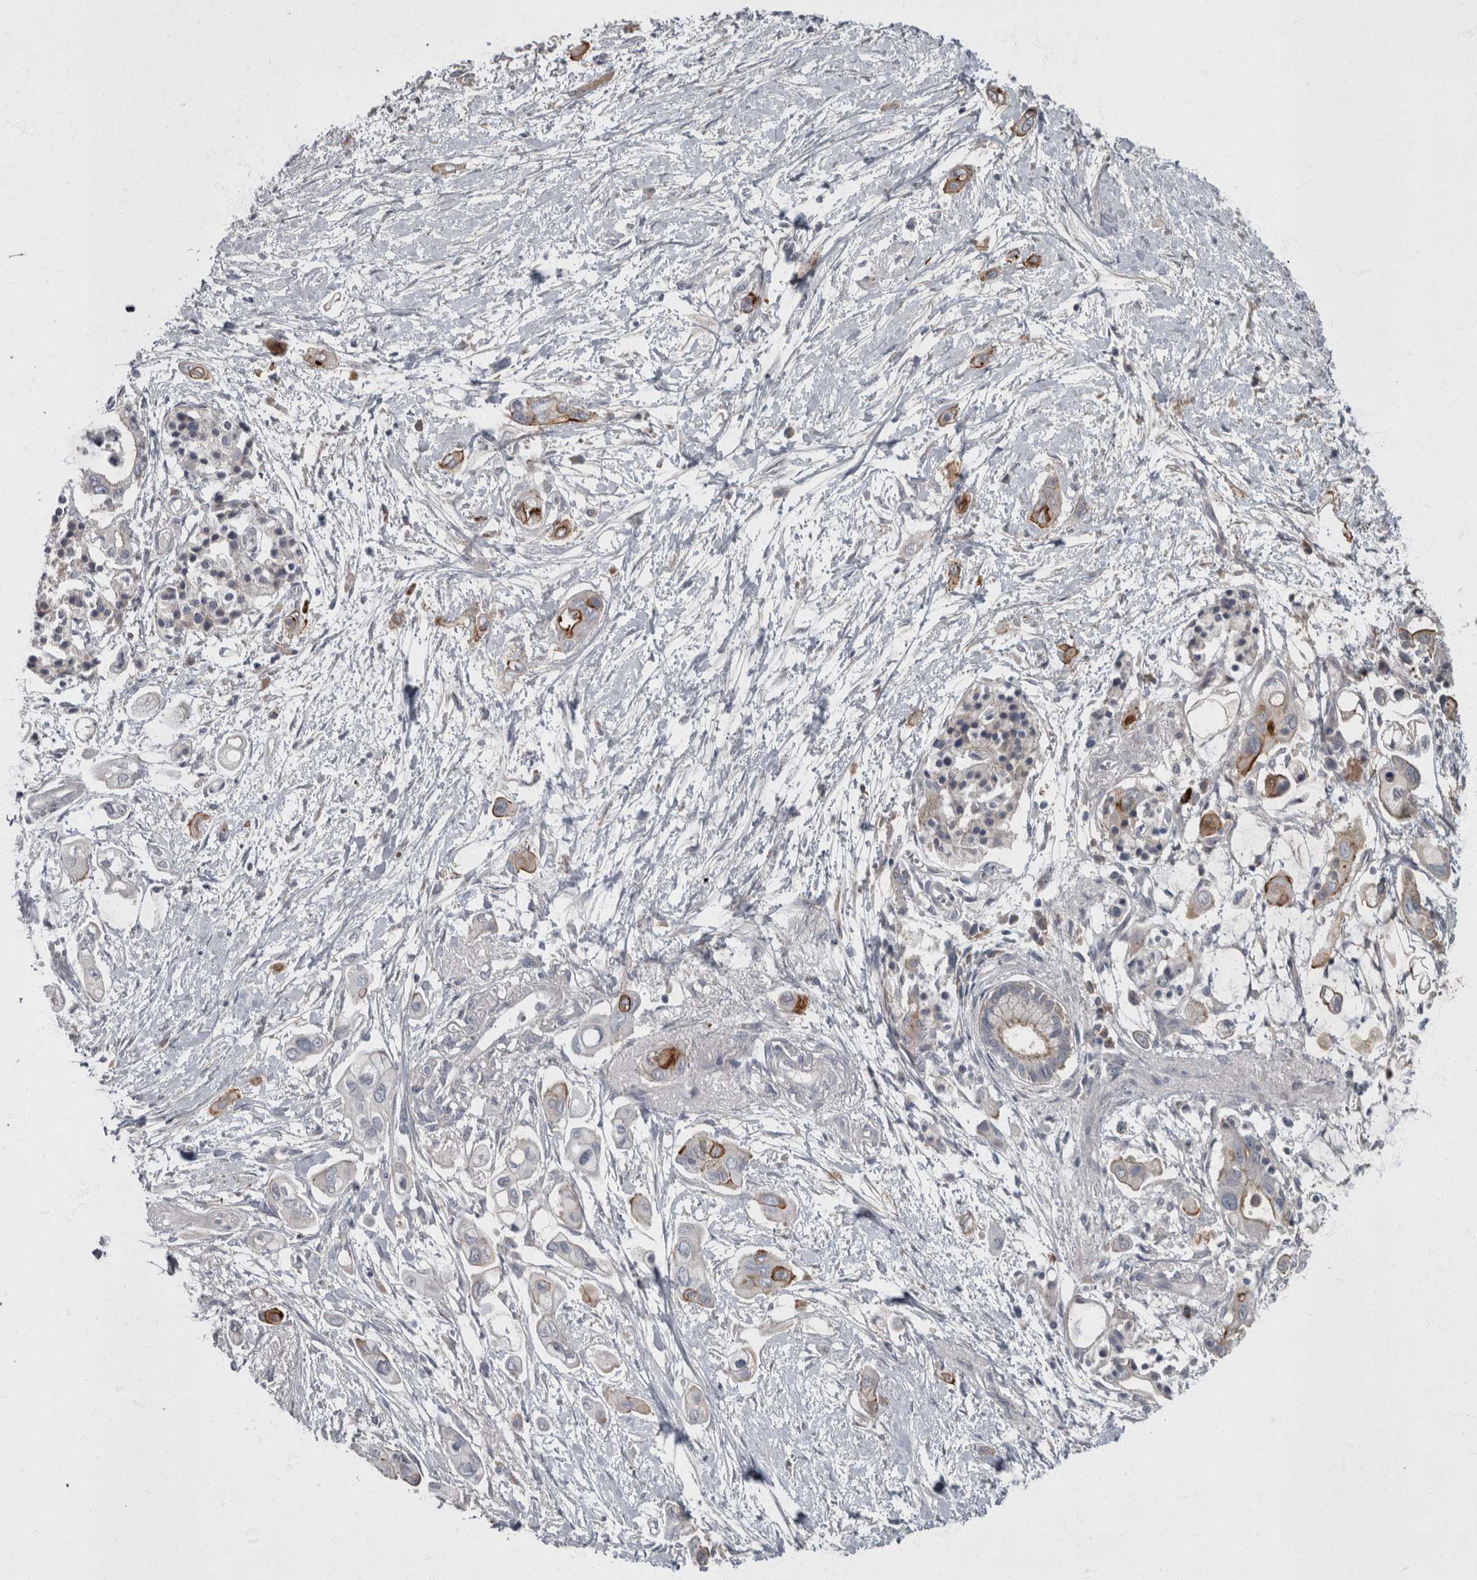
{"staining": {"intensity": "strong", "quantity": "25%-75%", "location": "cytoplasmic/membranous"}, "tissue": "pancreatic cancer", "cell_type": "Tumor cells", "image_type": "cancer", "snomed": [{"axis": "morphology", "description": "Adenocarcinoma, NOS"}, {"axis": "topography", "description": "Pancreas"}], "caption": "IHC of pancreatic cancer (adenocarcinoma) displays high levels of strong cytoplasmic/membranous staining in about 25%-75% of tumor cells. Immunohistochemistry stains the protein of interest in brown and the nuclei are stained blue.", "gene": "CDC42BPG", "patient": {"sex": "male", "age": 59}}